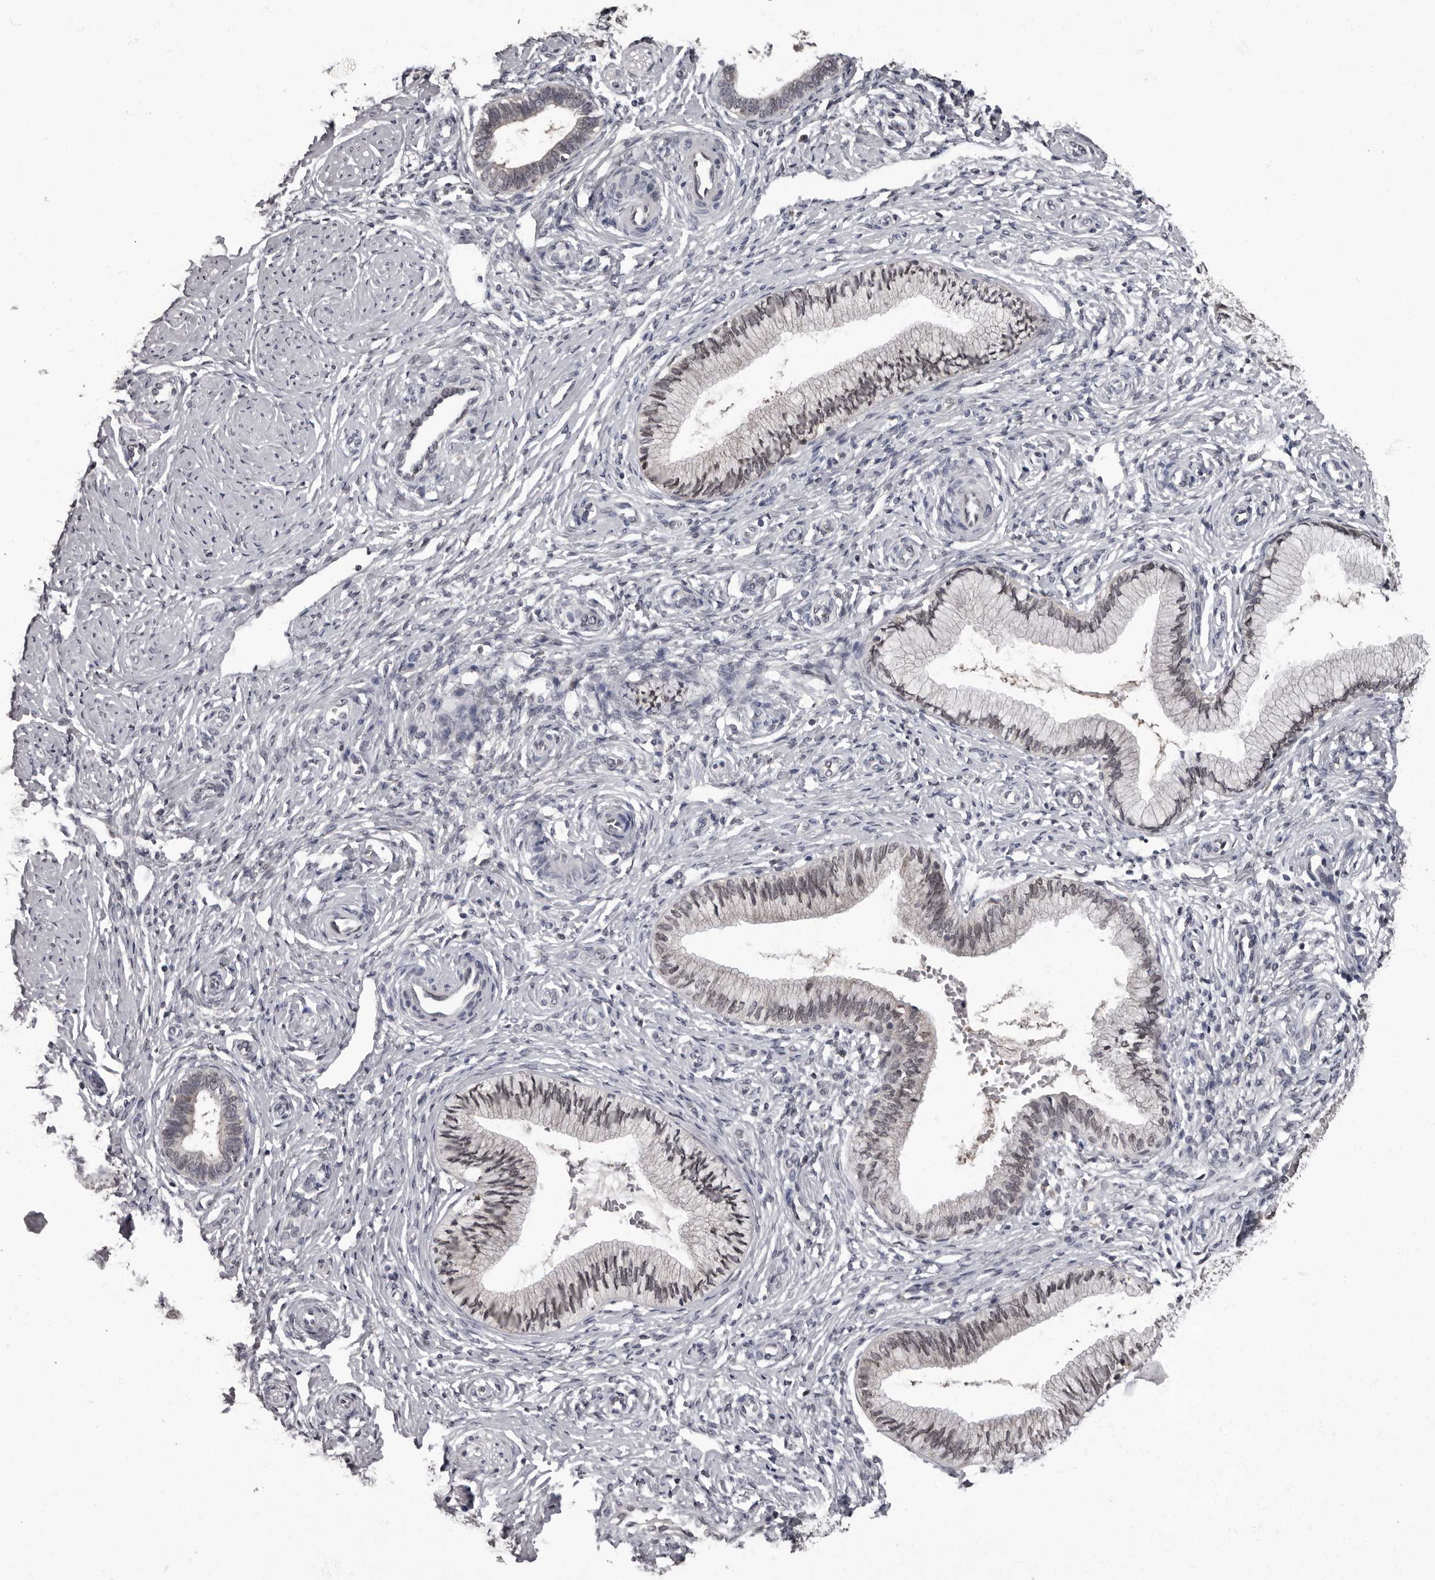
{"staining": {"intensity": "weak", "quantity": ">75%", "location": "nuclear"}, "tissue": "cervix", "cell_type": "Glandular cells", "image_type": "normal", "snomed": [{"axis": "morphology", "description": "Normal tissue, NOS"}, {"axis": "topography", "description": "Cervix"}], "caption": "Protein expression analysis of unremarkable human cervix reveals weak nuclear expression in about >75% of glandular cells. The staining is performed using DAB brown chromogen to label protein expression. The nuclei are counter-stained blue using hematoxylin.", "gene": "C1orf50", "patient": {"sex": "female", "age": 27}}